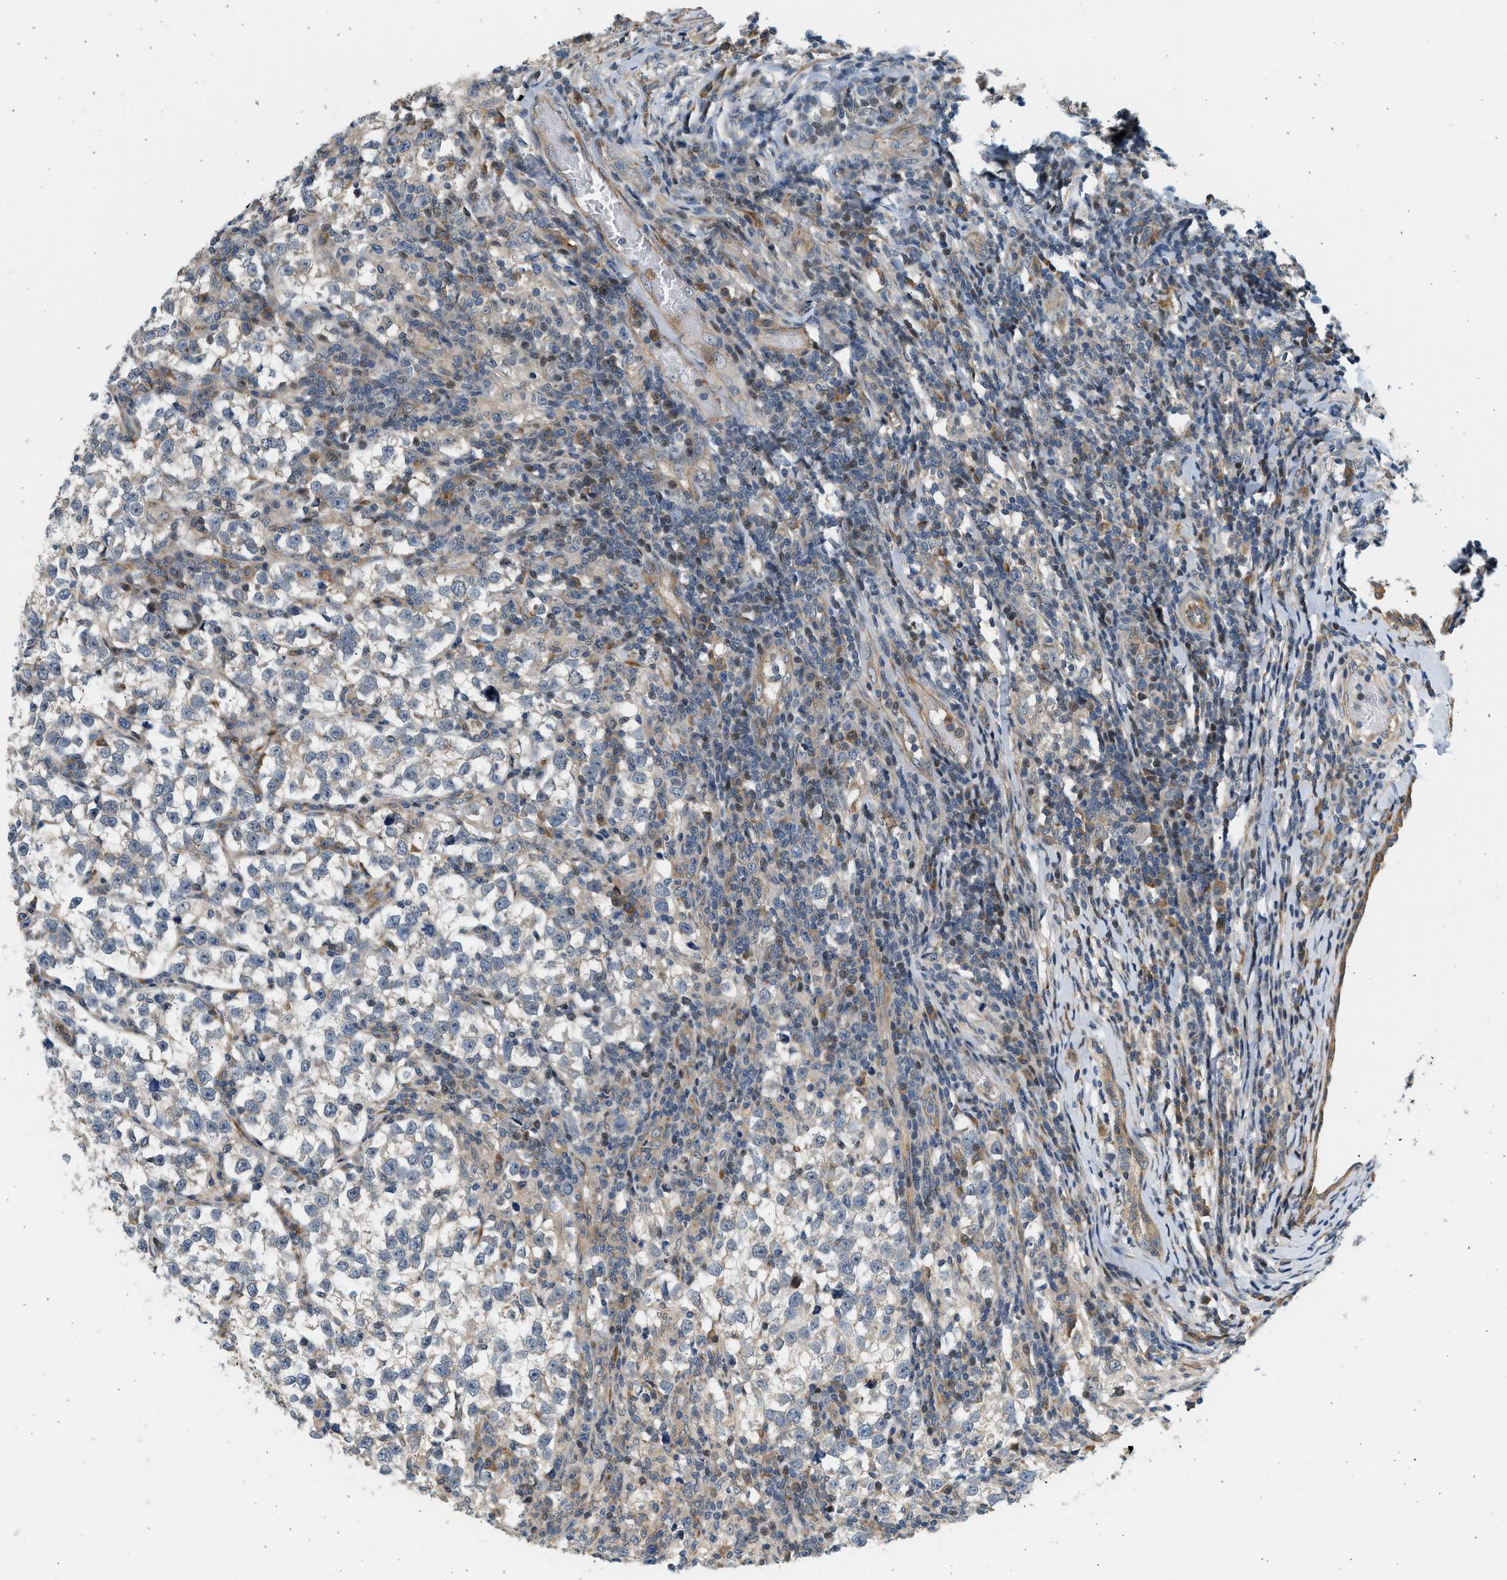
{"staining": {"intensity": "negative", "quantity": "none", "location": "none"}, "tissue": "testis cancer", "cell_type": "Tumor cells", "image_type": "cancer", "snomed": [{"axis": "morphology", "description": "Normal tissue, NOS"}, {"axis": "morphology", "description": "Seminoma, NOS"}, {"axis": "topography", "description": "Testis"}], "caption": "Immunohistochemistry (IHC) photomicrograph of human testis cancer (seminoma) stained for a protein (brown), which exhibits no staining in tumor cells.", "gene": "NRSN2", "patient": {"sex": "male", "age": 43}}